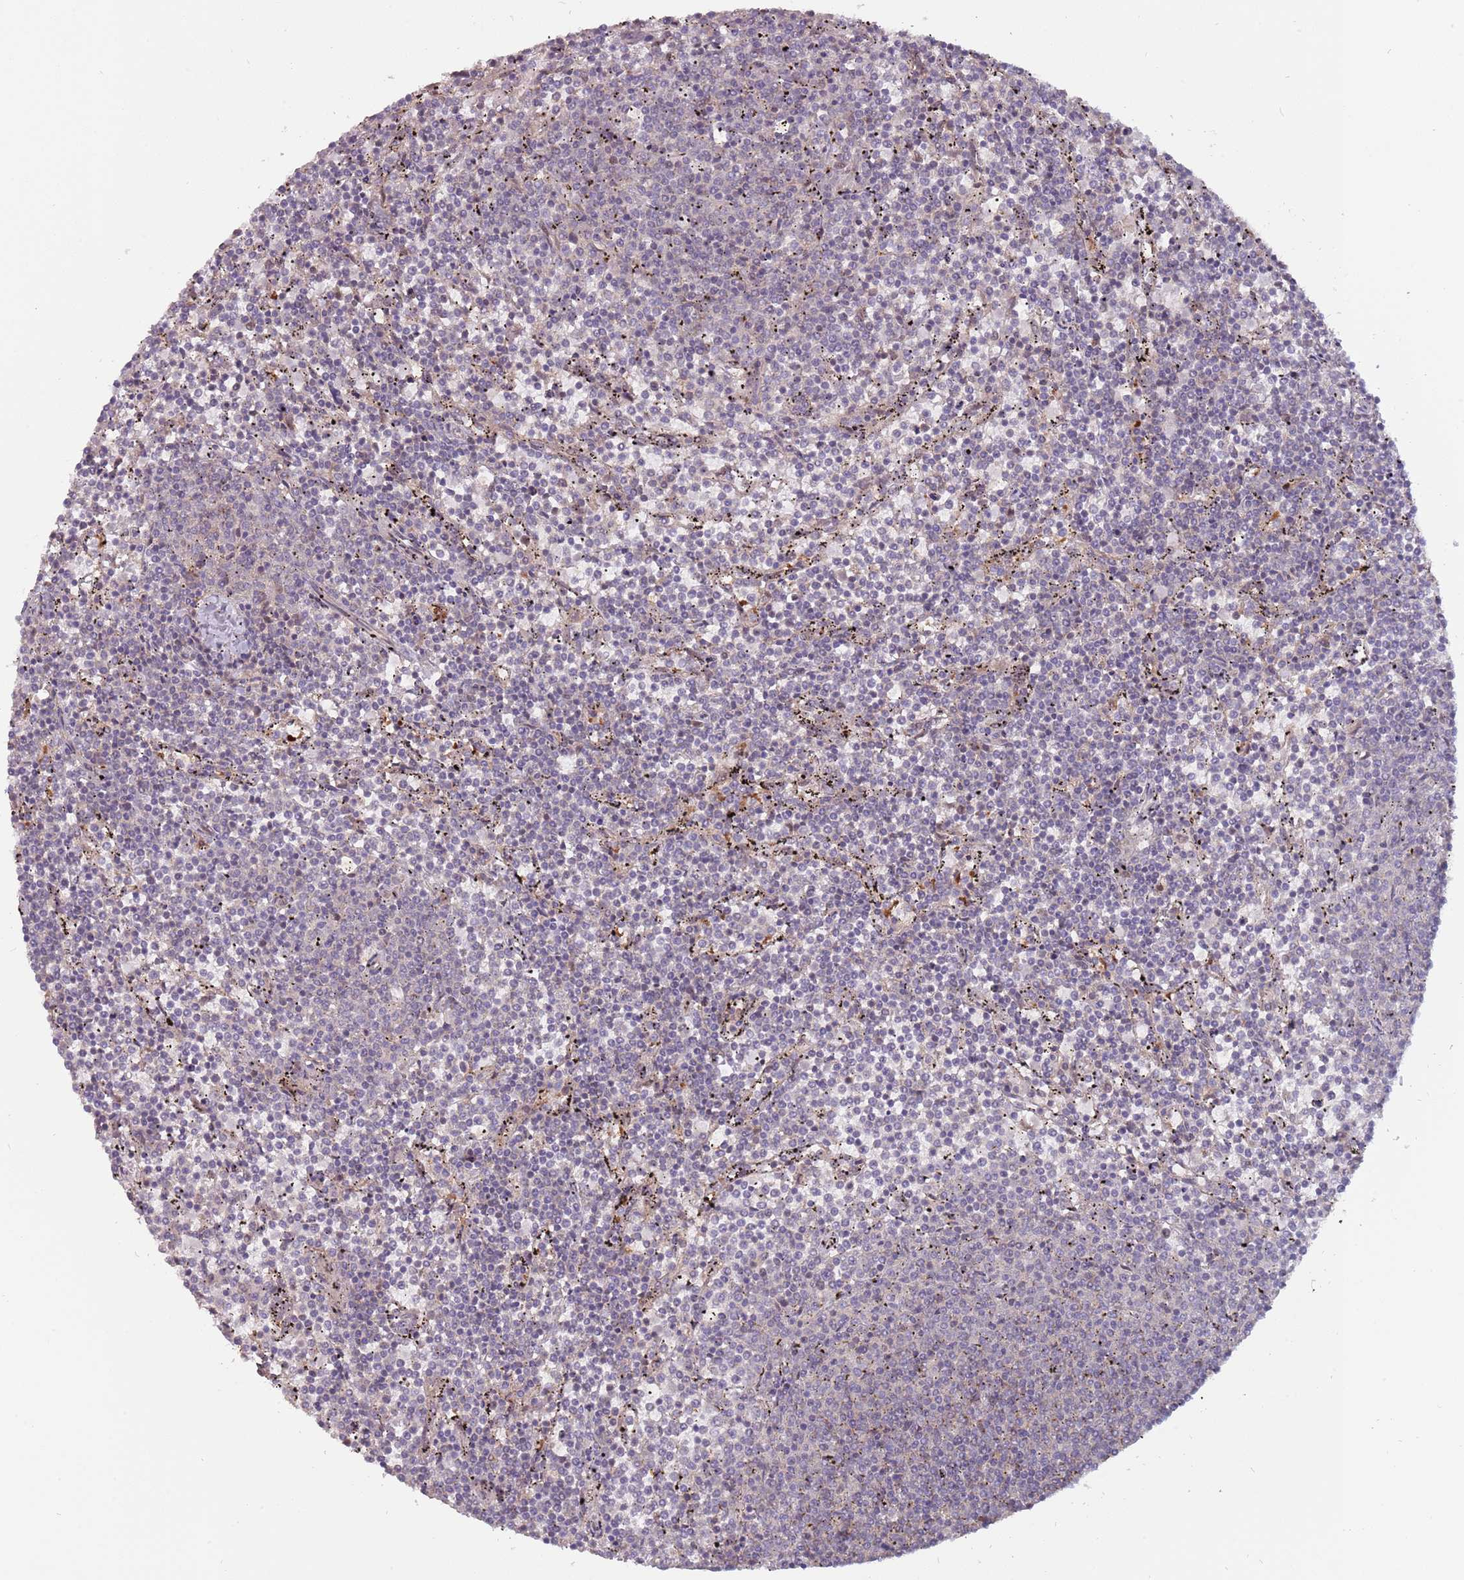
{"staining": {"intensity": "negative", "quantity": "none", "location": "none"}, "tissue": "lymphoma", "cell_type": "Tumor cells", "image_type": "cancer", "snomed": [{"axis": "morphology", "description": "Malignant lymphoma, non-Hodgkin's type, Low grade"}, {"axis": "topography", "description": "Spleen"}], "caption": "Immunohistochemistry (IHC) micrograph of neoplastic tissue: malignant lymphoma, non-Hodgkin's type (low-grade) stained with DAB (3,3'-diaminobenzidine) exhibits no significant protein expression in tumor cells.", "gene": "ZBTB5", "patient": {"sex": "female", "age": 50}}